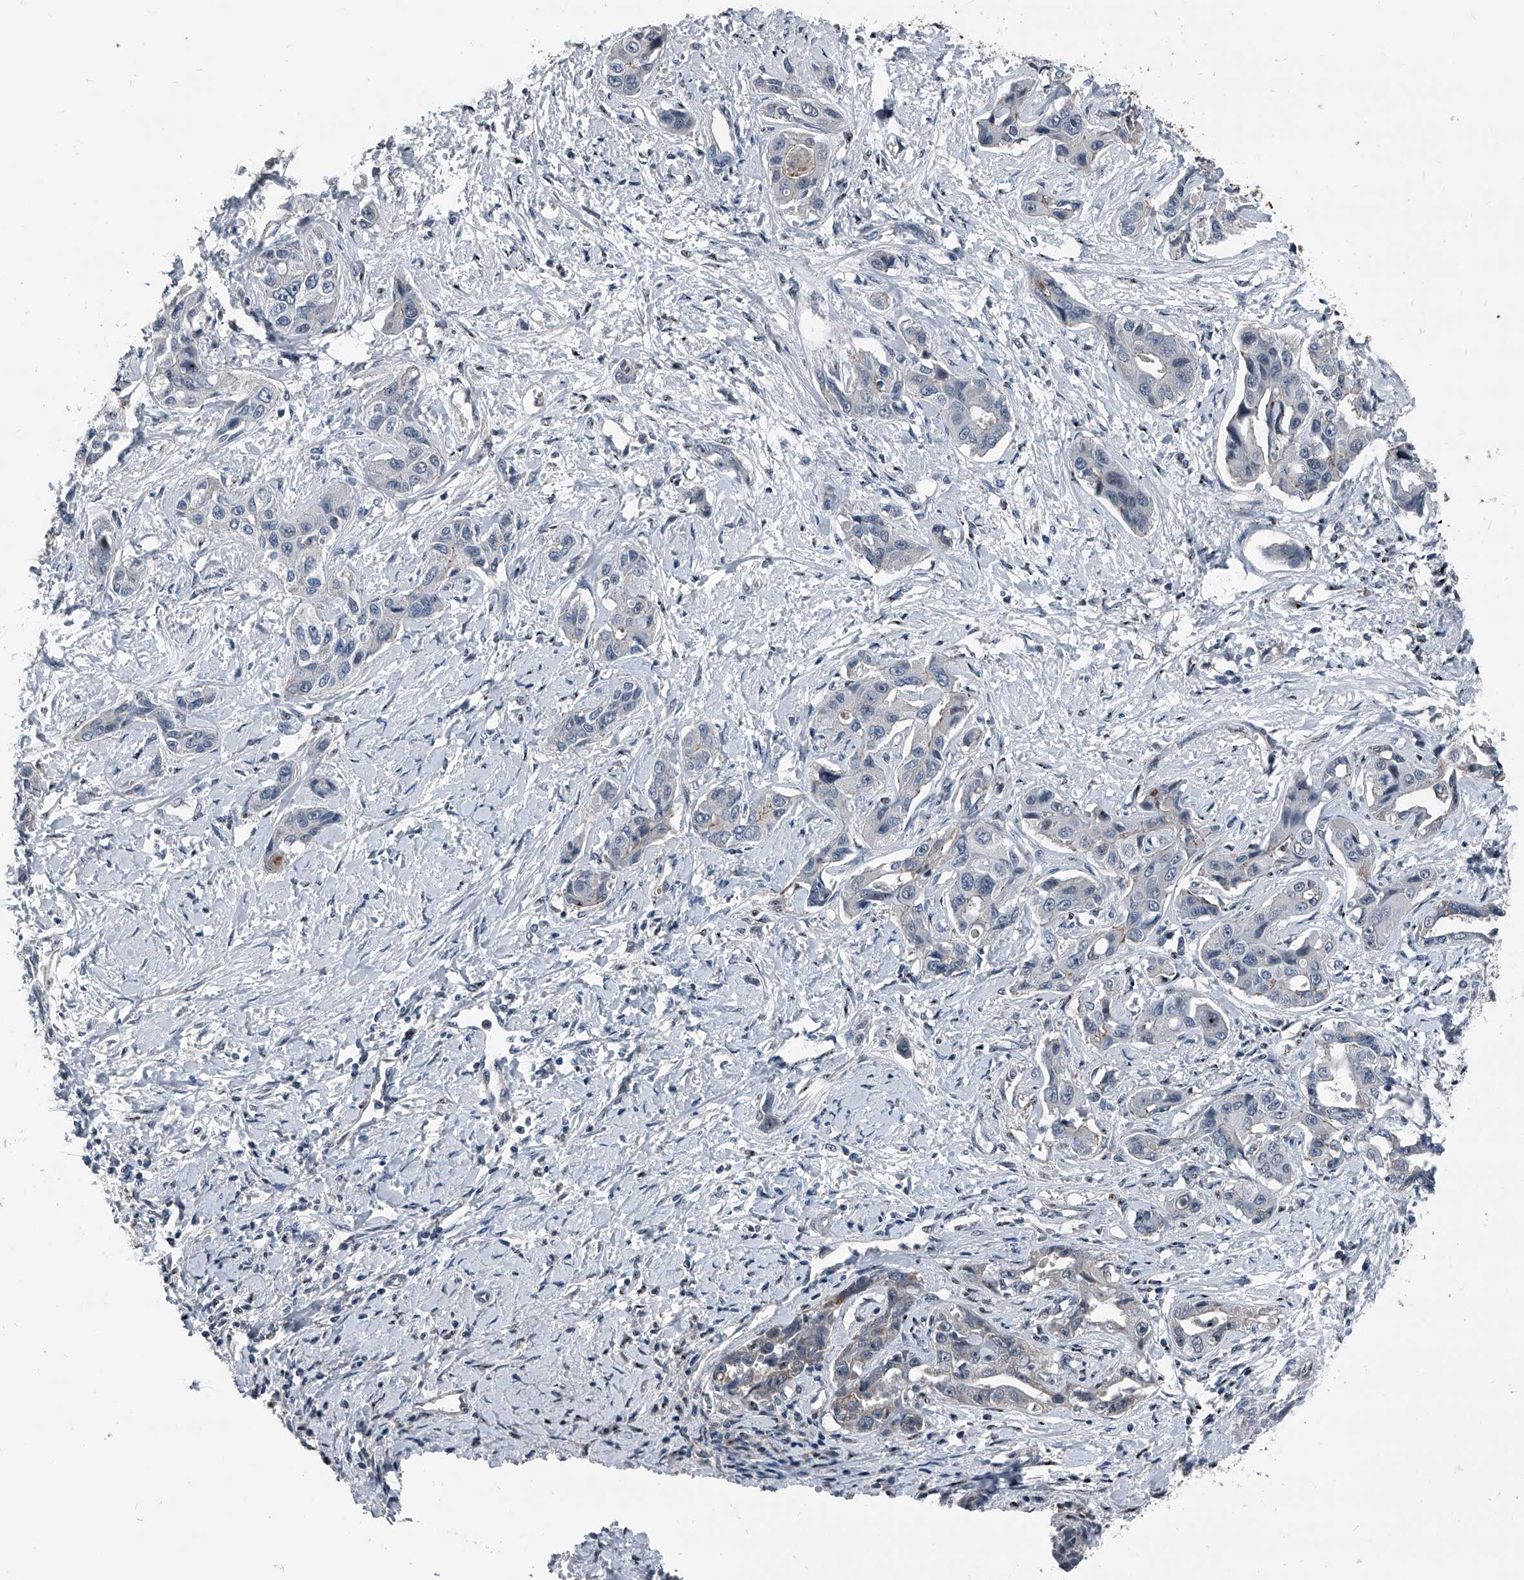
{"staining": {"intensity": "negative", "quantity": "none", "location": "none"}, "tissue": "liver cancer", "cell_type": "Tumor cells", "image_type": "cancer", "snomed": [{"axis": "morphology", "description": "Cholangiocarcinoma"}, {"axis": "topography", "description": "Liver"}], "caption": "Immunohistochemical staining of human liver cancer displays no significant positivity in tumor cells. (Stains: DAB (3,3'-diaminobenzidine) immunohistochemistry (IHC) with hematoxylin counter stain, Microscopy: brightfield microscopy at high magnification).", "gene": "MEN1", "patient": {"sex": "male", "age": 59}}